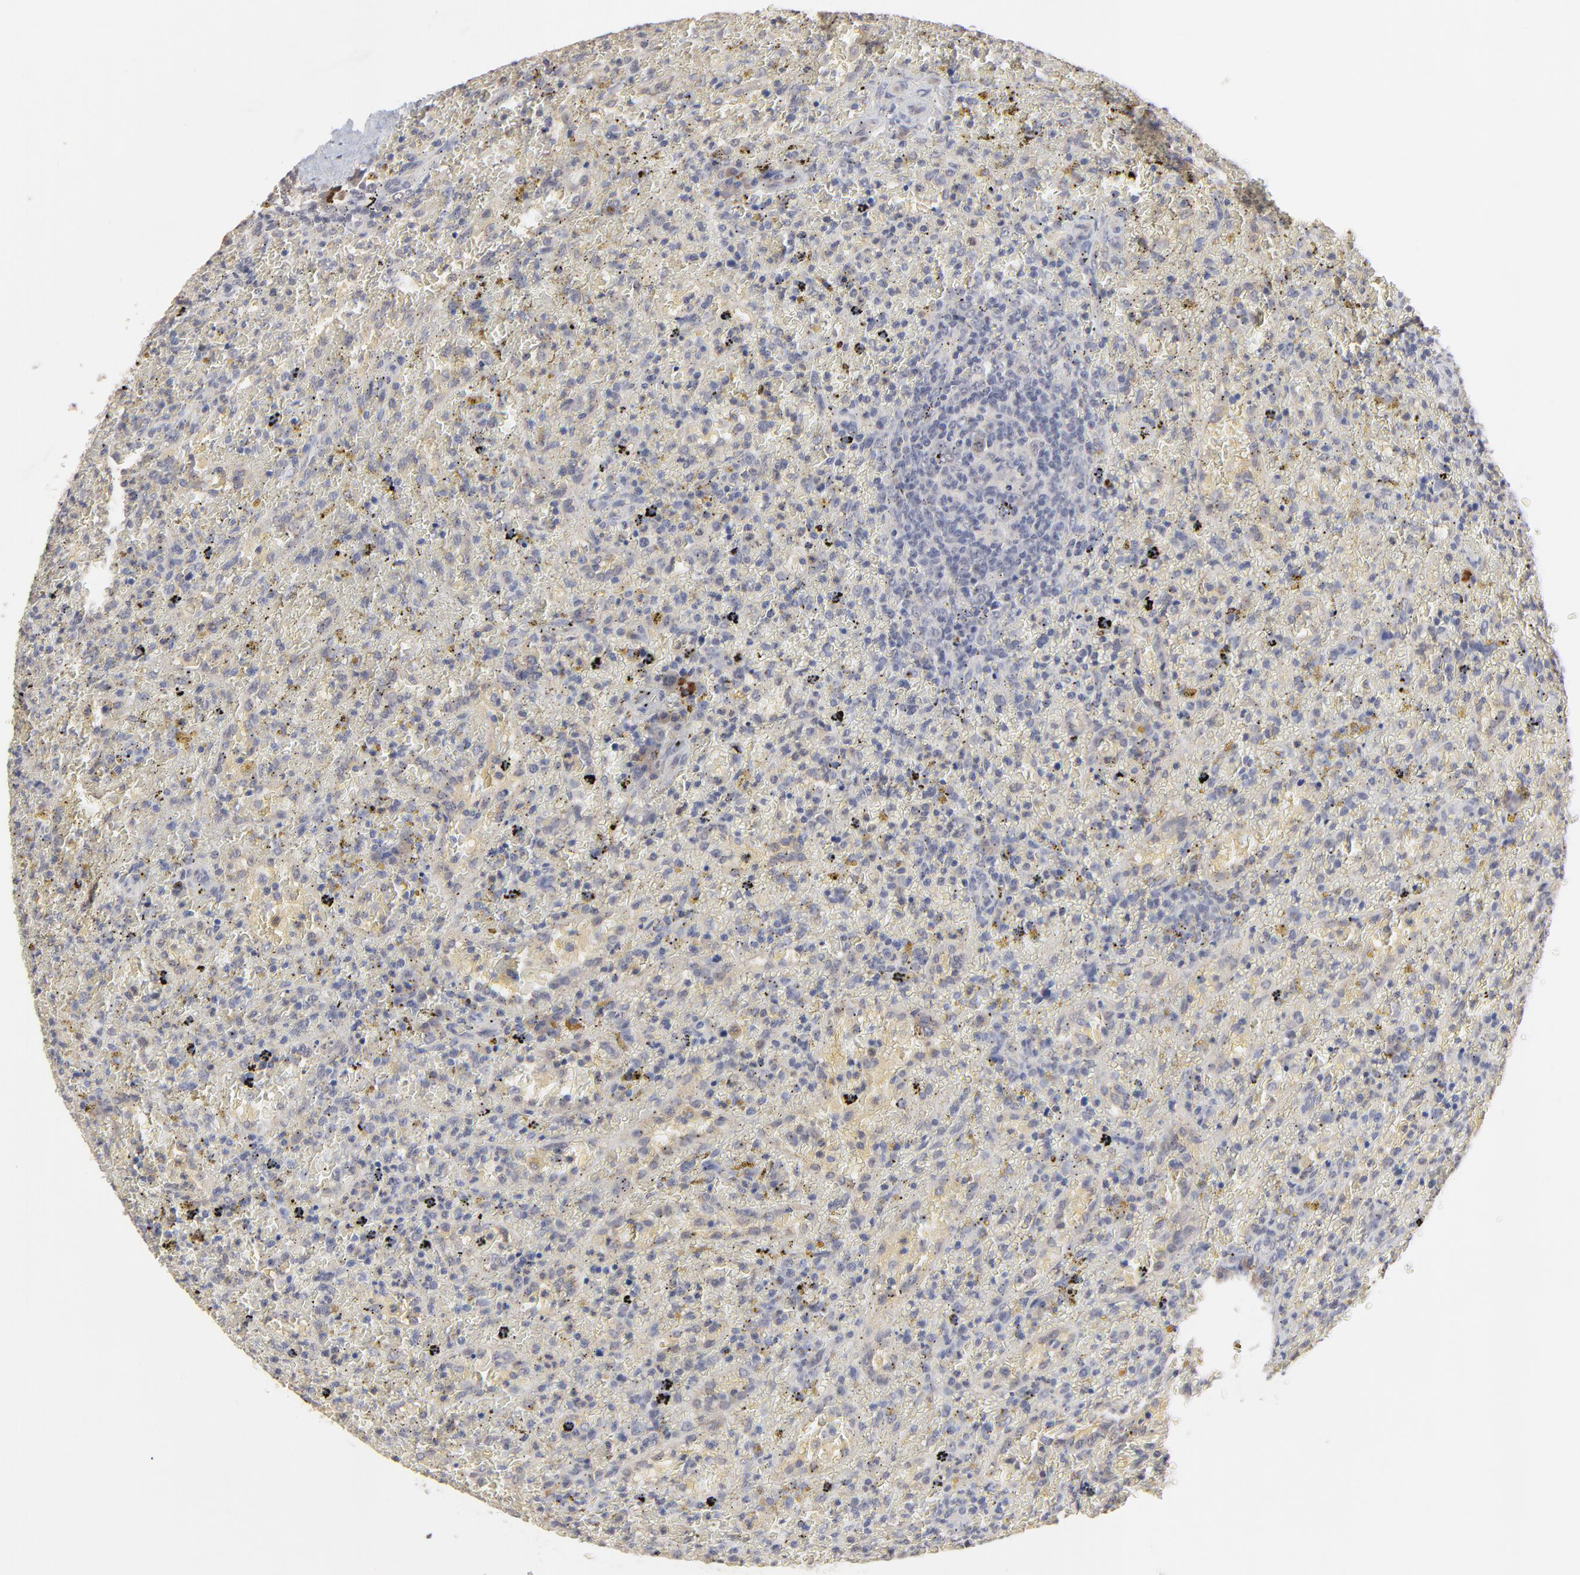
{"staining": {"intensity": "negative", "quantity": "none", "location": "none"}, "tissue": "lymphoma", "cell_type": "Tumor cells", "image_type": "cancer", "snomed": [{"axis": "morphology", "description": "Malignant lymphoma, non-Hodgkin's type, High grade"}, {"axis": "topography", "description": "Spleen"}, {"axis": "topography", "description": "Lymph node"}], "caption": "A photomicrograph of human lymphoma is negative for staining in tumor cells.", "gene": "FAM199X", "patient": {"sex": "female", "age": 70}}